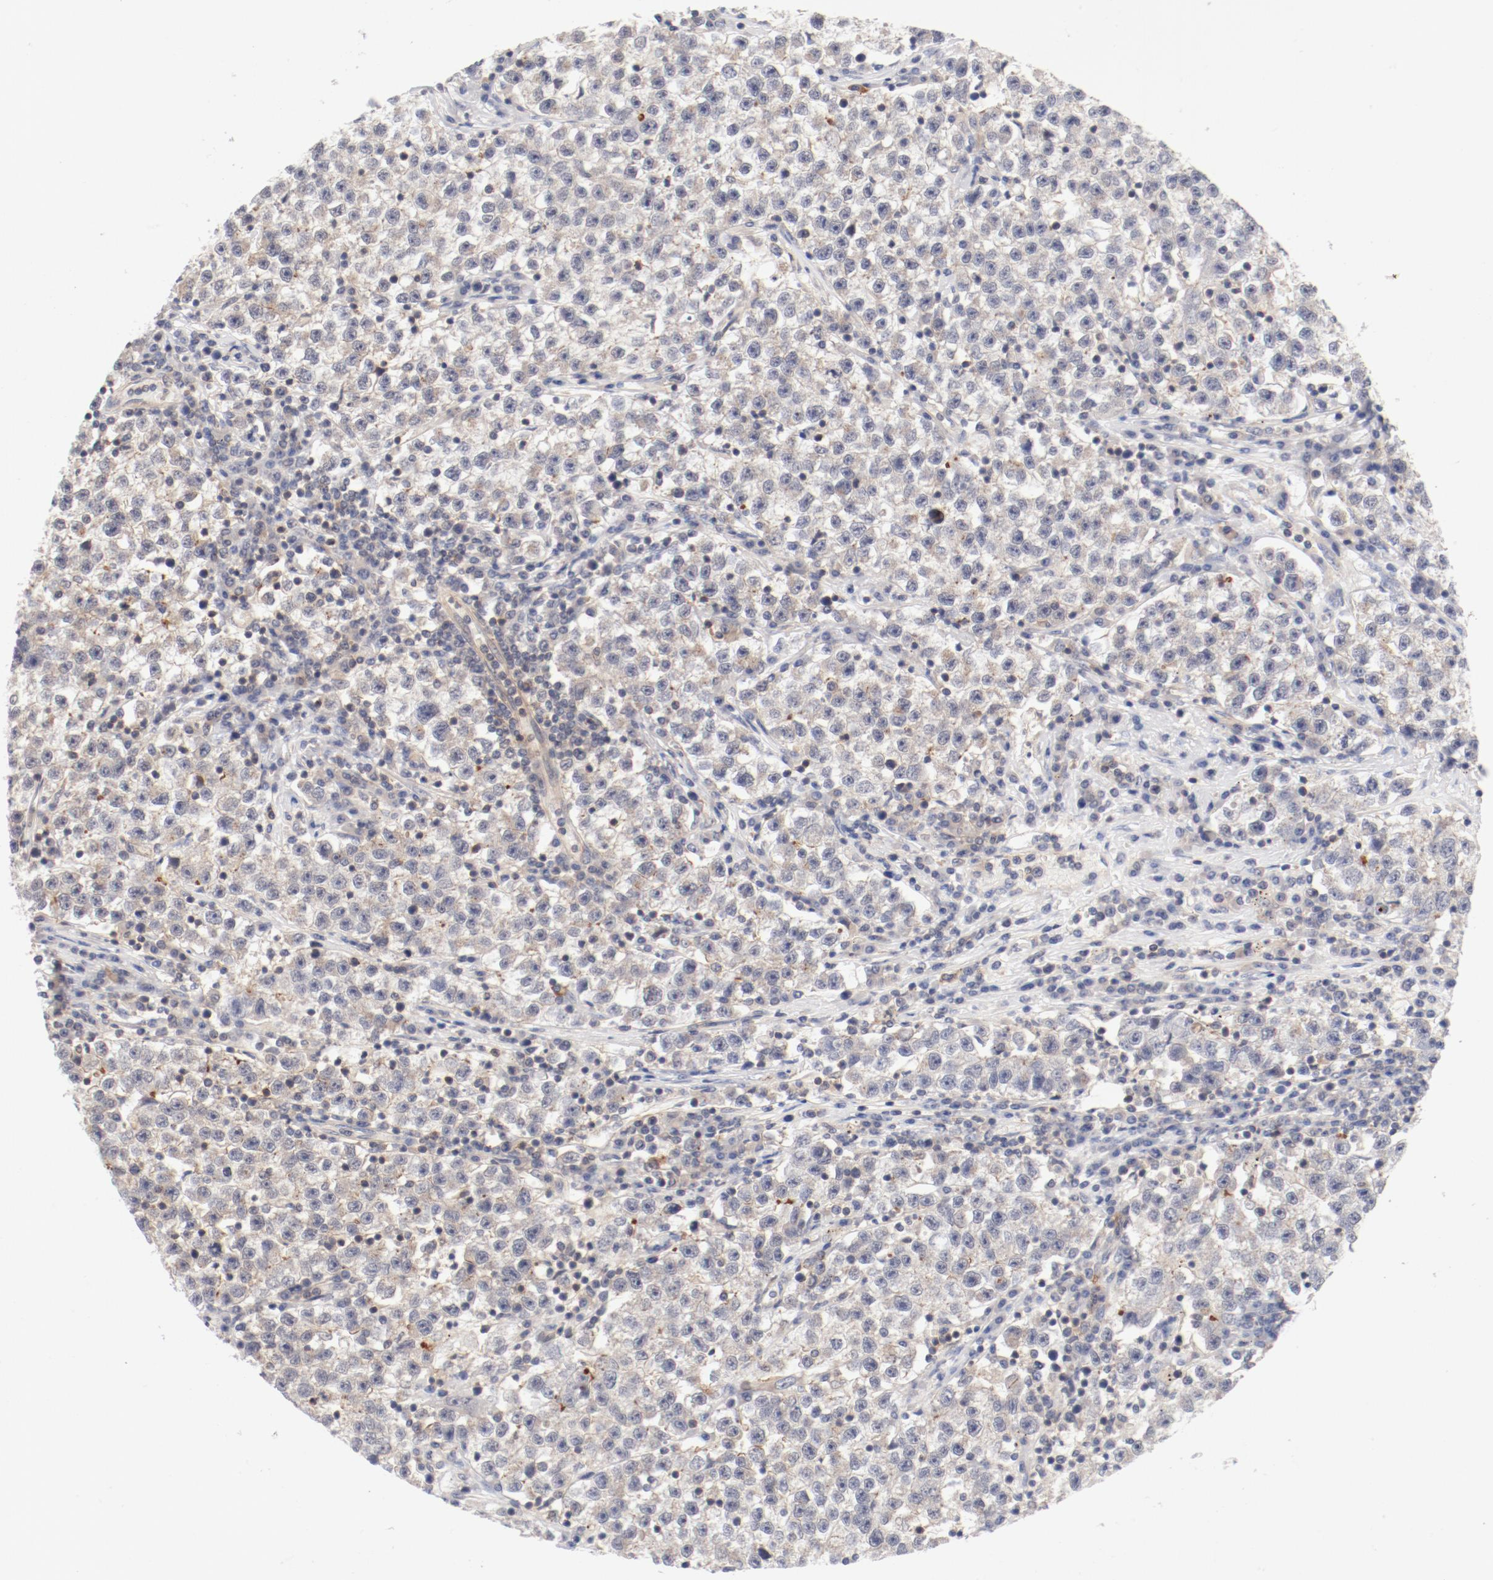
{"staining": {"intensity": "moderate", "quantity": ">75%", "location": "cytoplasmic/membranous"}, "tissue": "testis cancer", "cell_type": "Tumor cells", "image_type": "cancer", "snomed": [{"axis": "morphology", "description": "Seminoma, NOS"}, {"axis": "topography", "description": "Testis"}], "caption": "This image reveals immunohistochemistry (IHC) staining of human testis cancer (seminoma), with medium moderate cytoplasmic/membranous positivity in approximately >75% of tumor cells.", "gene": "ZNF267", "patient": {"sex": "male", "age": 22}}